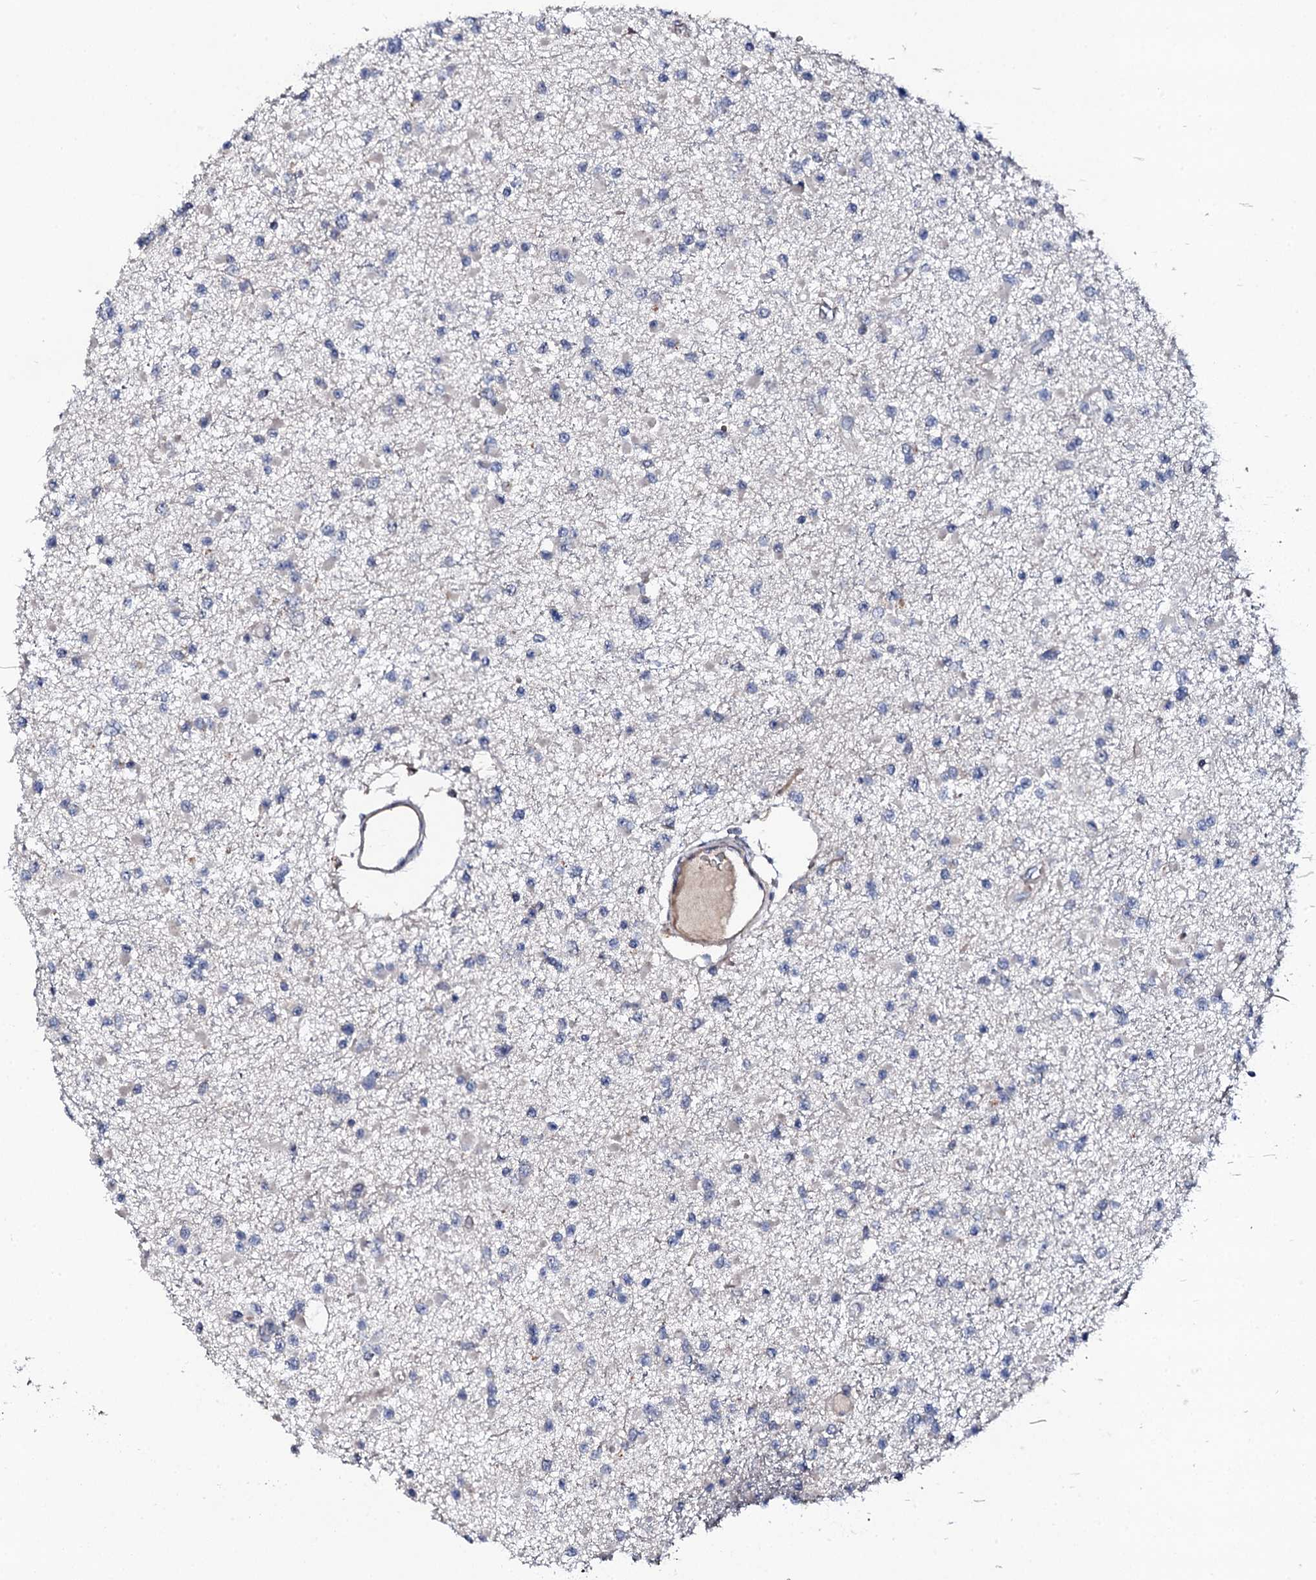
{"staining": {"intensity": "negative", "quantity": "none", "location": "none"}, "tissue": "glioma", "cell_type": "Tumor cells", "image_type": "cancer", "snomed": [{"axis": "morphology", "description": "Glioma, malignant, Low grade"}, {"axis": "topography", "description": "Brain"}], "caption": "A micrograph of human glioma is negative for staining in tumor cells. (DAB immunohistochemistry, high magnification).", "gene": "CIAO2A", "patient": {"sex": "female", "age": 22}}